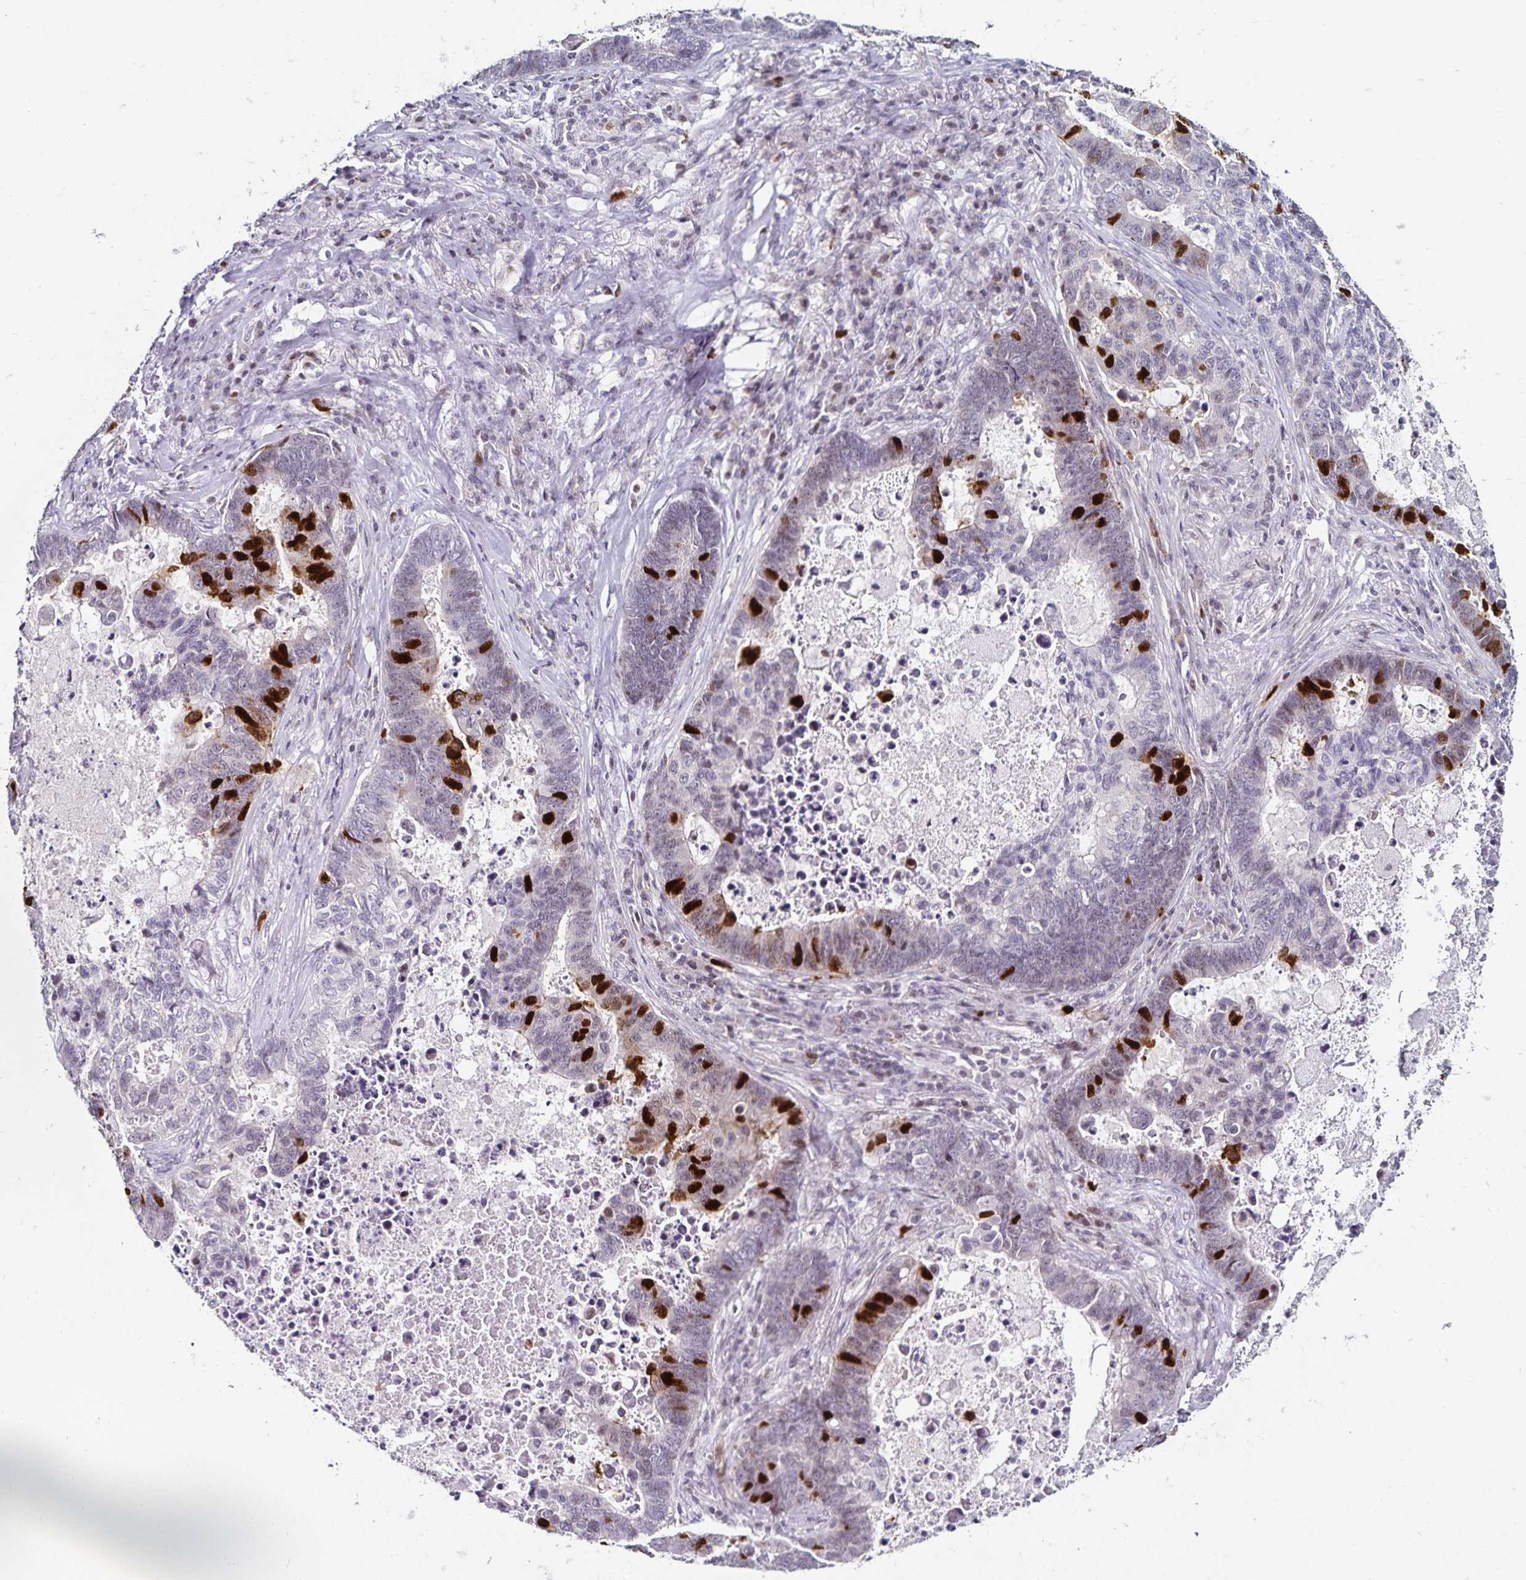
{"staining": {"intensity": "strong", "quantity": "25%-75%", "location": "nuclear"}, "tissue": "lung cancer", "cell_type": "Tumor cells", "image_type": "cancer", "snomed": [{"axis": "morphology", "description": "Aneuploidy"}, {"axis": "morphology", "description": "Adenocarcinoma, NOS"}, {"axis": "morphology", "description": "Adenocarcinoma primary or metastatic"}, {"axis": "topography", "description": "Lung"}], "caption": "DAB (3,3'-diaminobenzidine) immunohistochemical staining of lung cancer (adenocarcinoma) exhibits strong nuclear protein expression in about 25%-75% of tumor cells. (IHC, brightfield microscopy, high magnification).", "gene": "ANLN", "patient": {"sex": "female", "age": 75}}